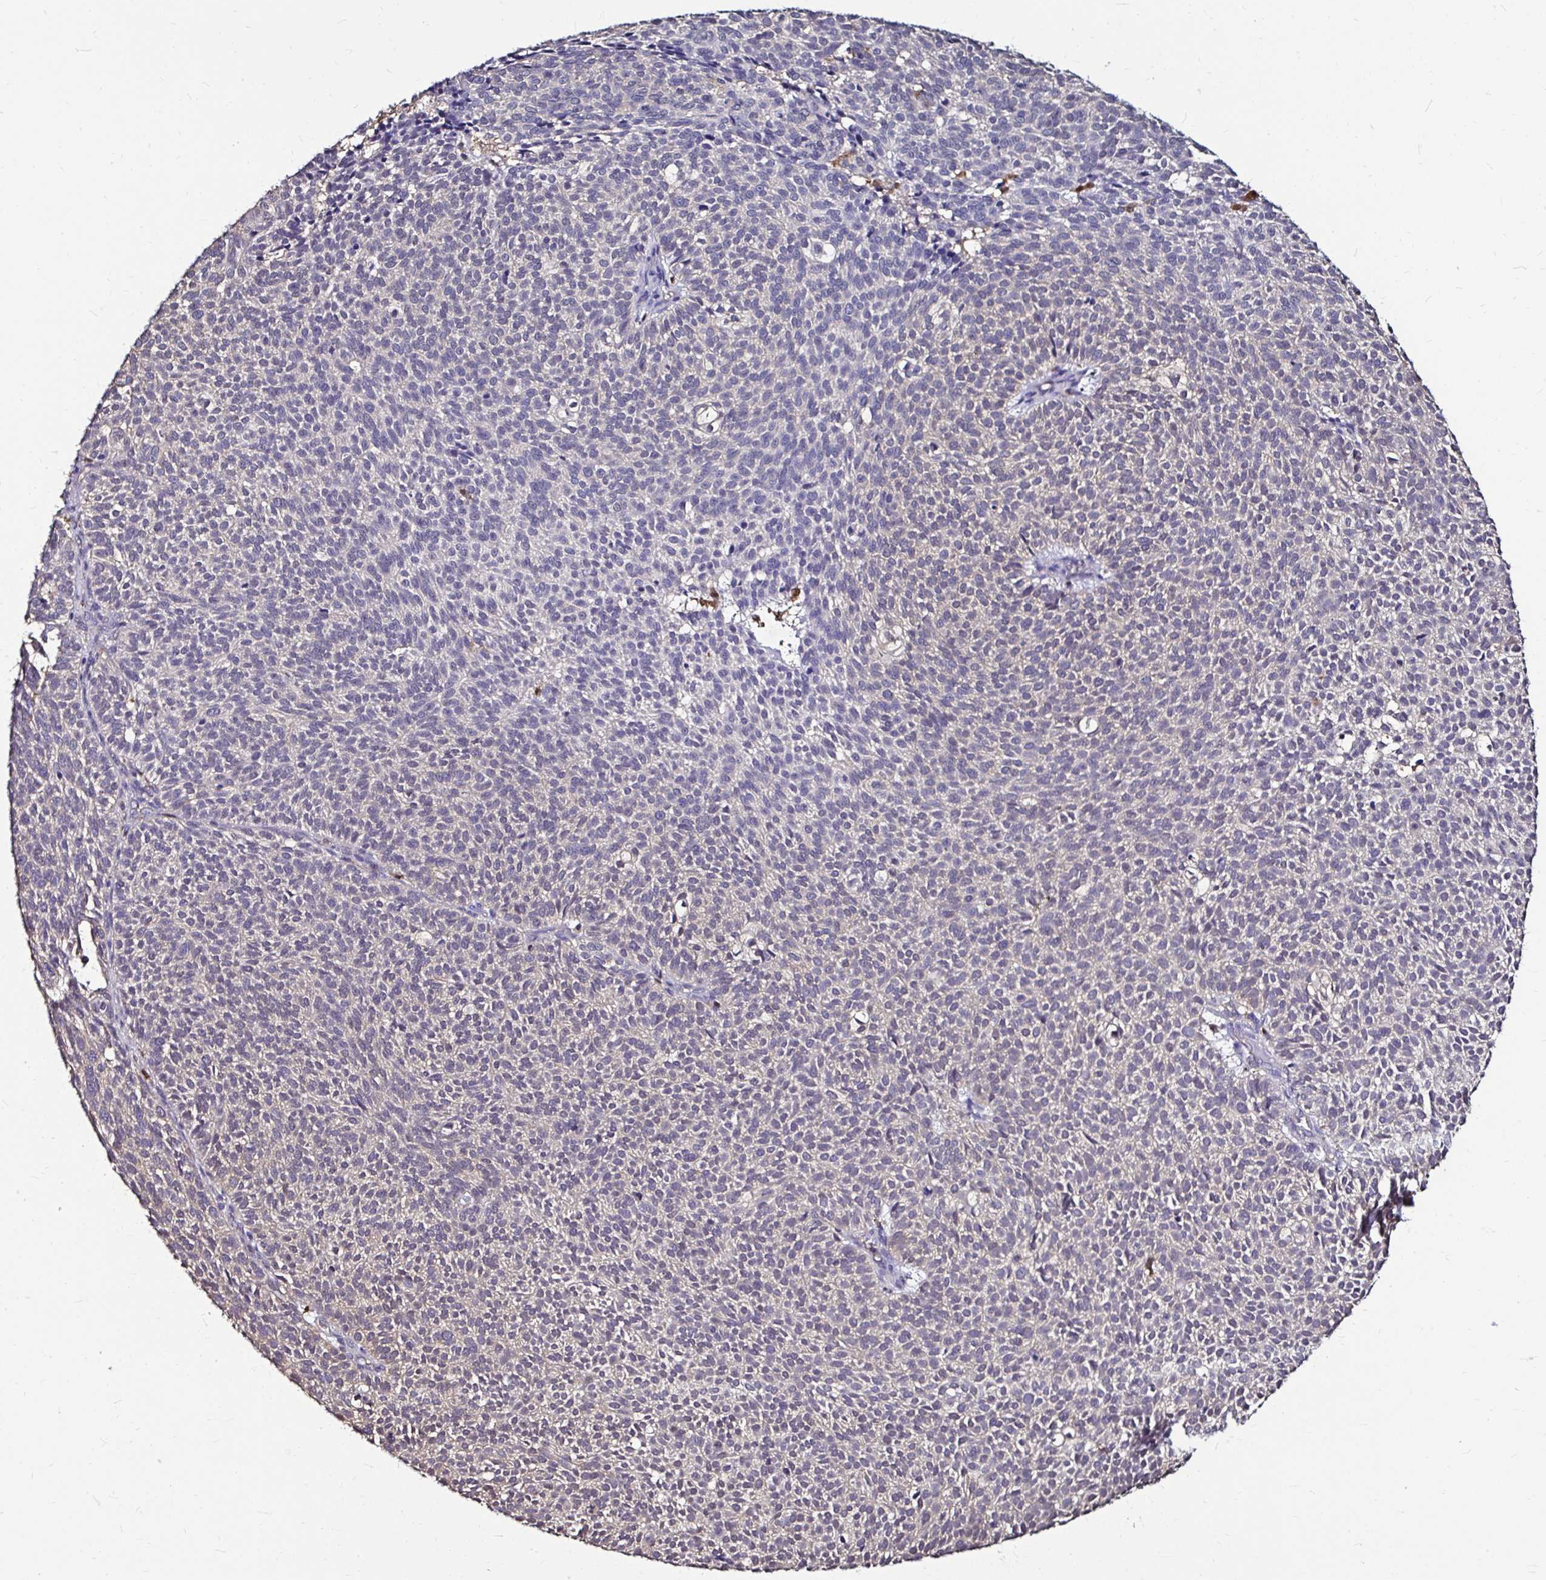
{"staining": {"intensity": "negative", "quantity": "none", "location": "none"}, "tissue": "skin cancer", "cell_type": "Tumor cells", "image_type": "cancer", "snomed": [{"axis": "morphology", "description": "Basal cell carcinoma"}, {"axis": "topography", "description": "Skin"}], "caption": "Human skin basal cell carcinoma stained for a protein using immunohistochemistry (IHC) reveals no positivity in tumor cells.", "gene": "IDH1", "patient": {"sex": "male", "age": 63}}